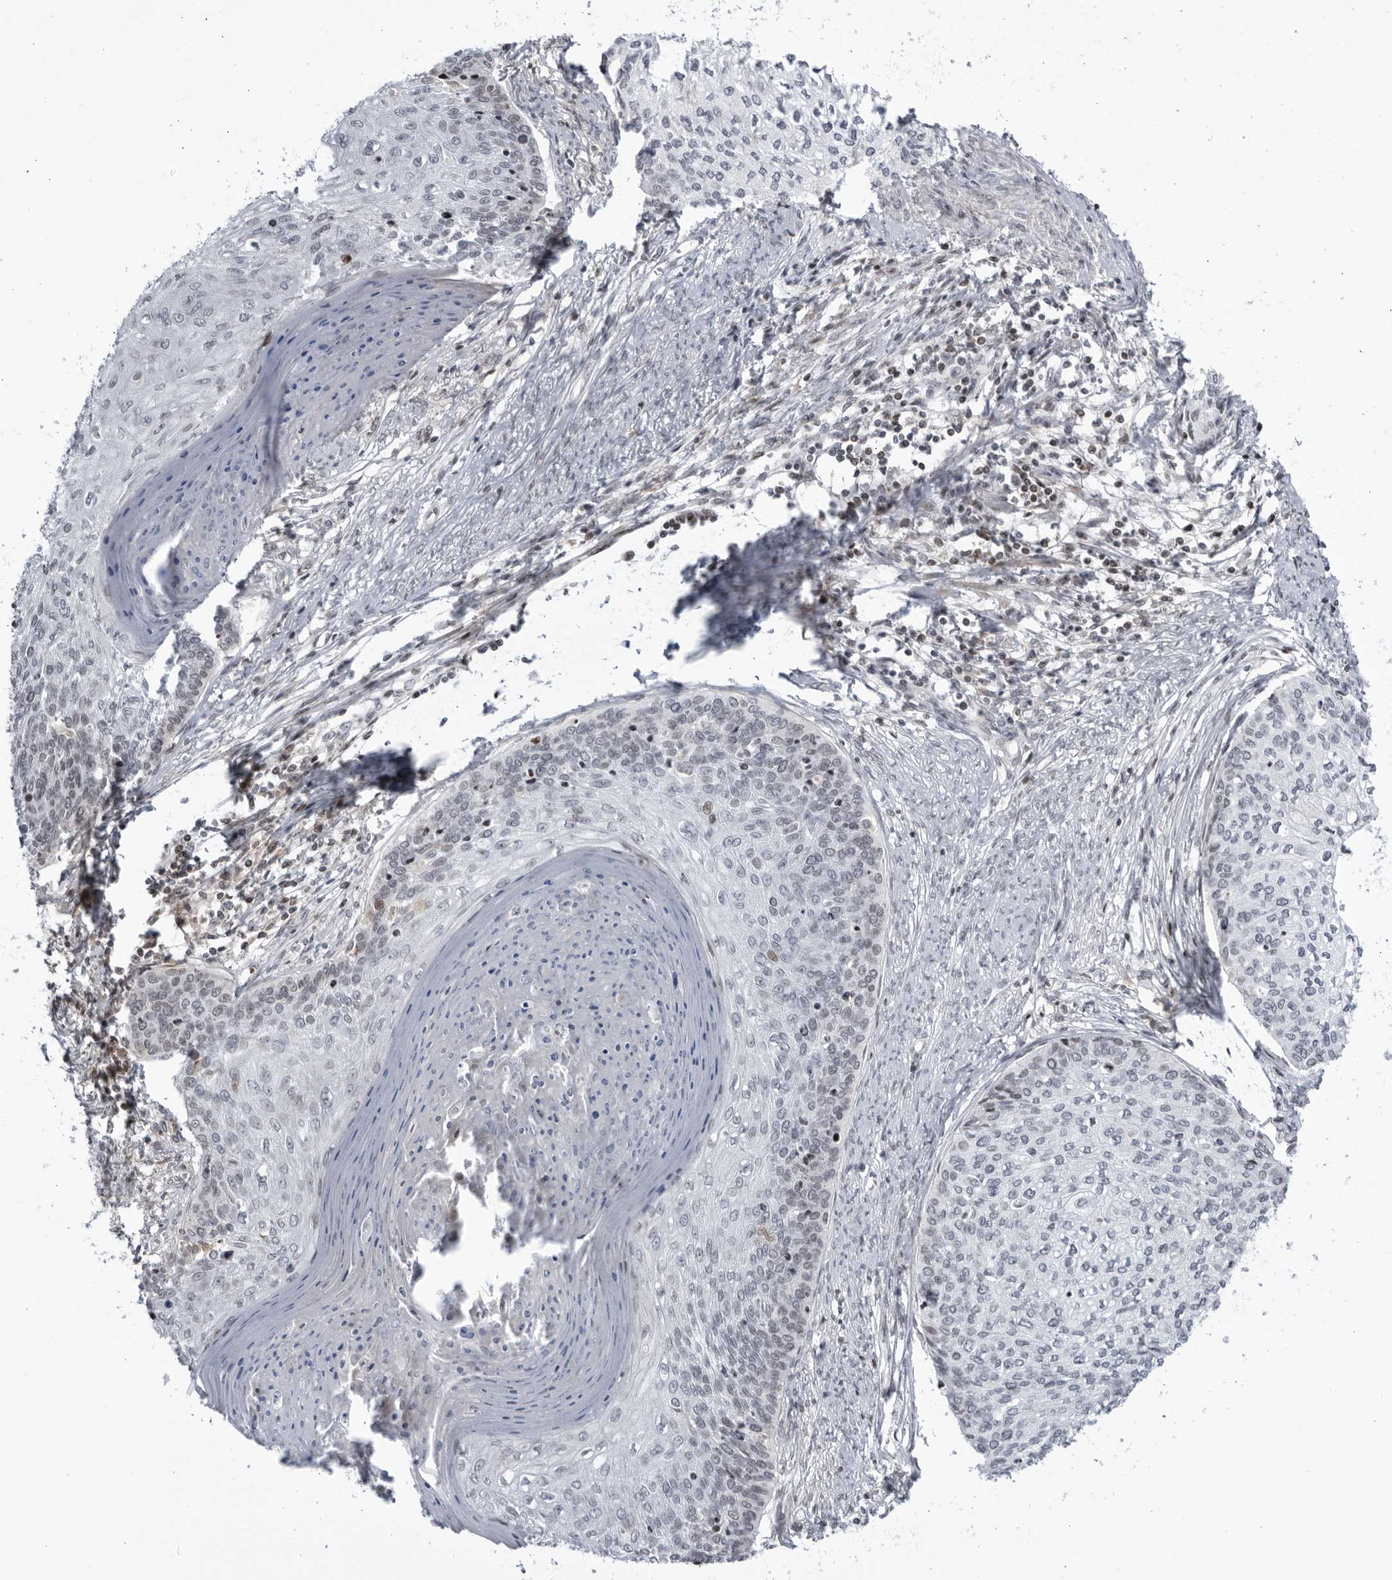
{"staining": {"intensity": "weak", "quantity": "<25%", "location": "nuclear"}, "tissue": "cervical cancer", "cell_type": "Tumor cells", "image_type": "cancer", "snomed": [{"axis": "morphology", "description": "Squamous cell carcinoma, NOS"}, {"axis": "topography", "description": "Cervix"}], "caption": "Tumor cells show no significant staining in cervical cancer (squamous cell carcinoma).", "gene": "DTL", "patient": {"sex": "female", "age": 37}}